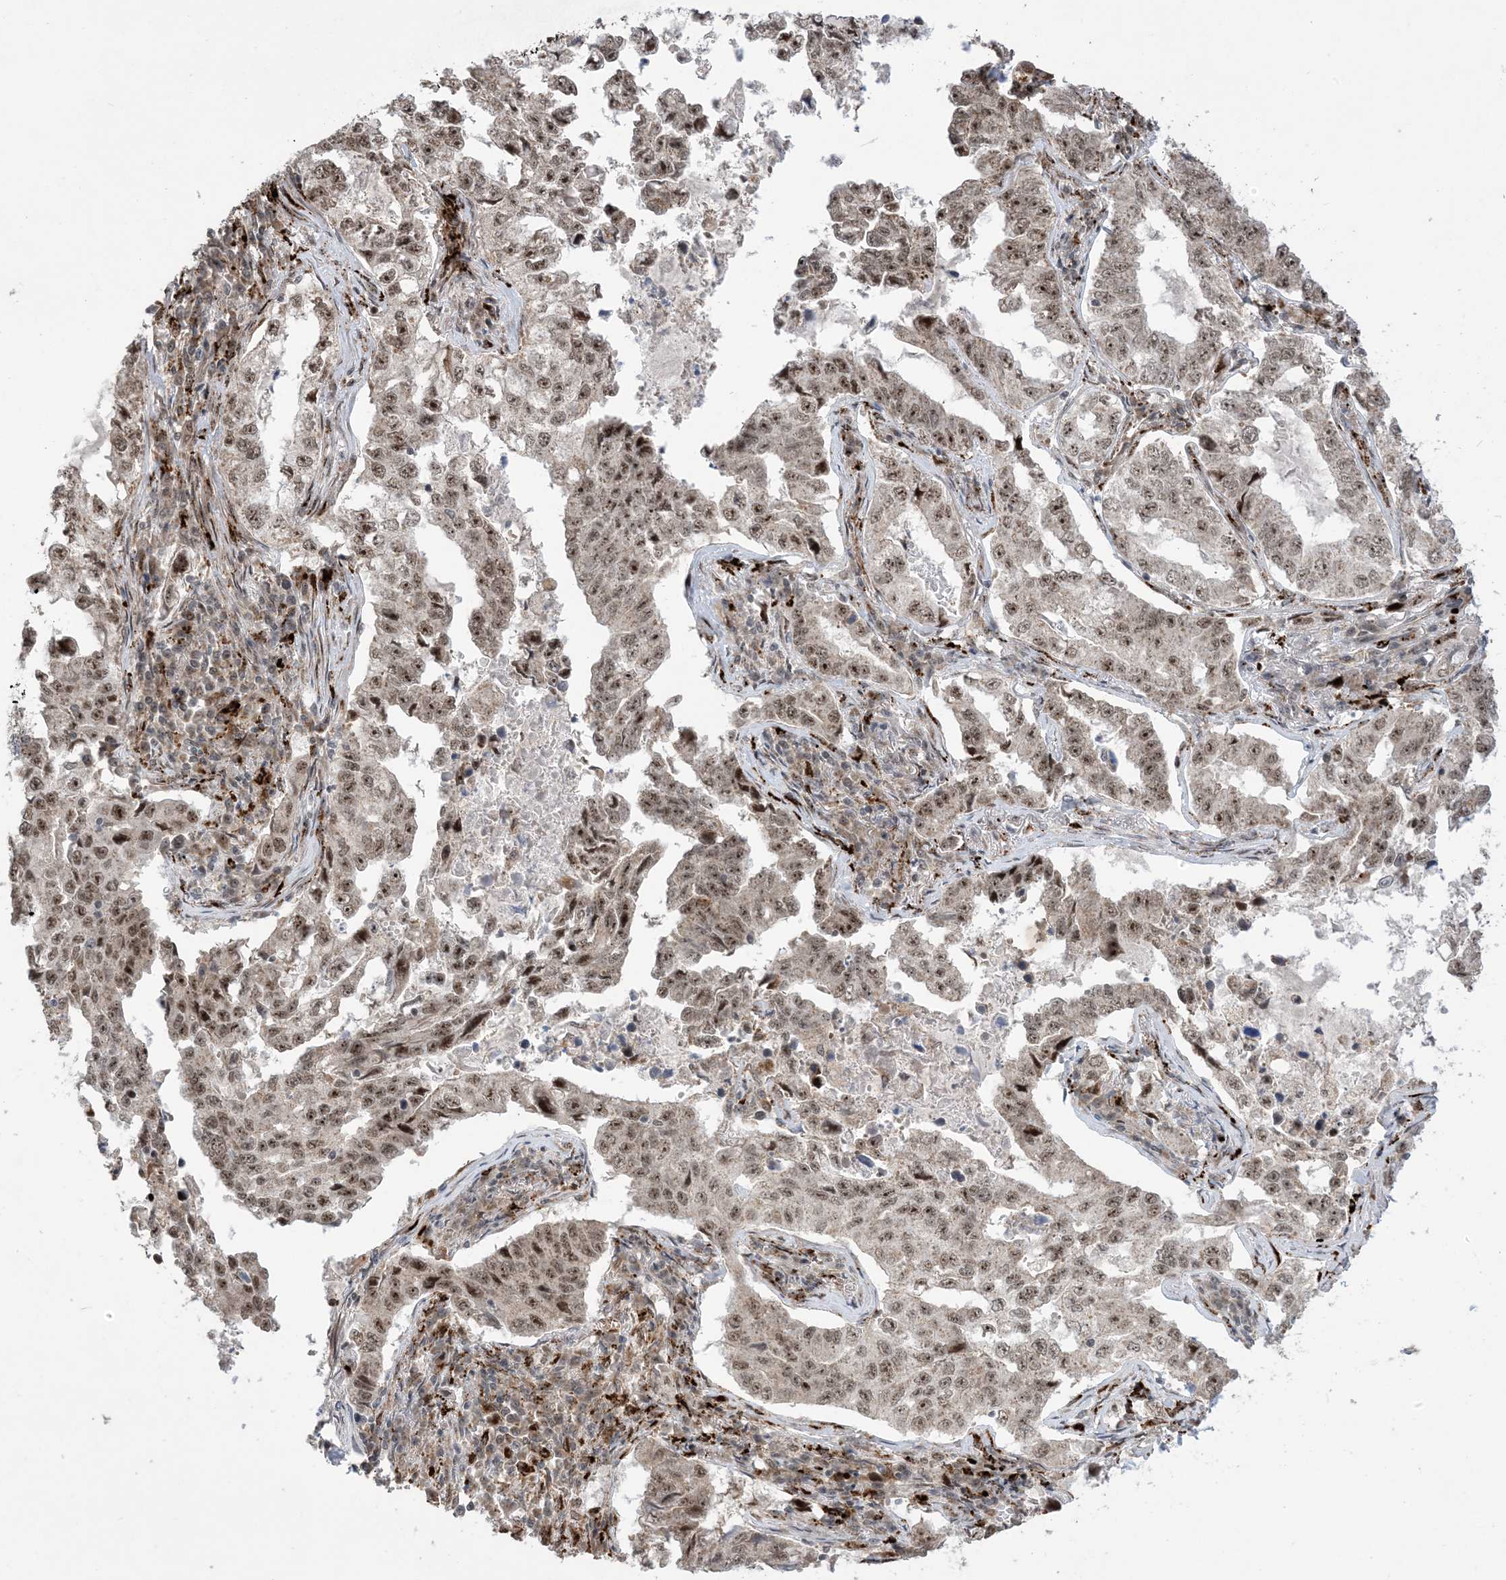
{"staining": {"intensity": "moderate", "quantity": ">75%", "location": "nuclear"}, "tissue": "lung cancer", "cell_type": "Tumor cells", "image_type": "cancer", "snomed": [{"axis": "morphology", "description": "Adenocarcinoma, NOS"}, {"axis": "topography", "description": "Lung"}], "caption": "Immunohistochemistry (IHC) micrograph of human lung adenocarcinoma stained for a protein (brown), which demonstrates medium levels of moderate nuclear positivity in about >75% of tumor cells.", "gene": "FAM9B", "patient": {"sex": "female", "age": 51}}